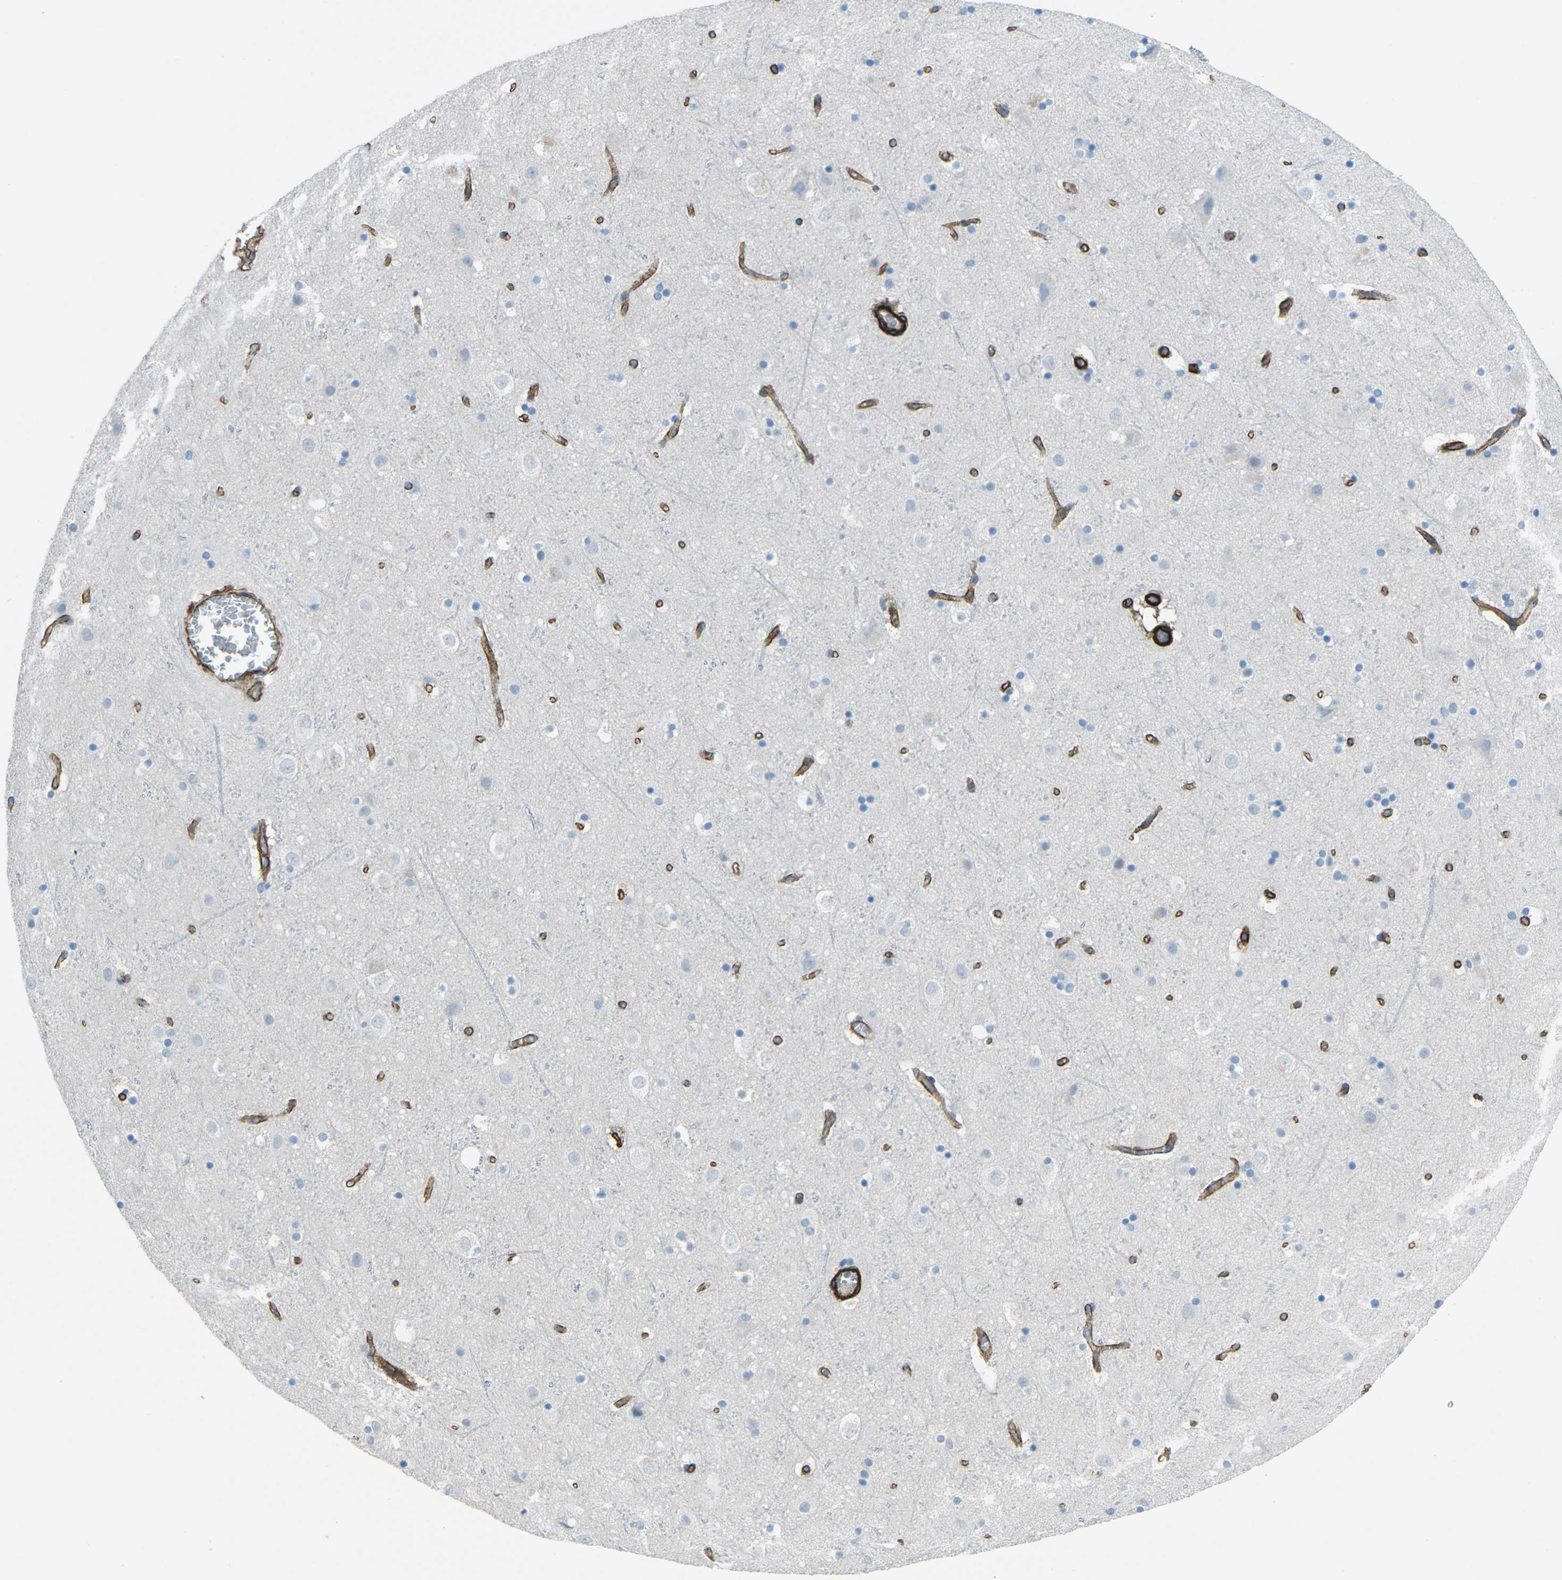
{"staining": {"intensity": "strong", "quantity": ">75%", "location": "cytoplasmic/membranous"}, "tissue": "cerebral cortex", "cell_type": "Endothelial cells", "image_type": "normal", "snomed": [{"axis": "morphology", "description": "Normal tissue, NOS"}, {"axis": "topography", "description": "Cerebral cortex"}], "caption": "About >75% of endothelial cells in normal cerebral cortex show strong cytoplasmic/membranous protein positivity as visualized by brown immunohistochemical staining.", "gene": "UTRN", "patient": {"sex": "male", "age": 45}}